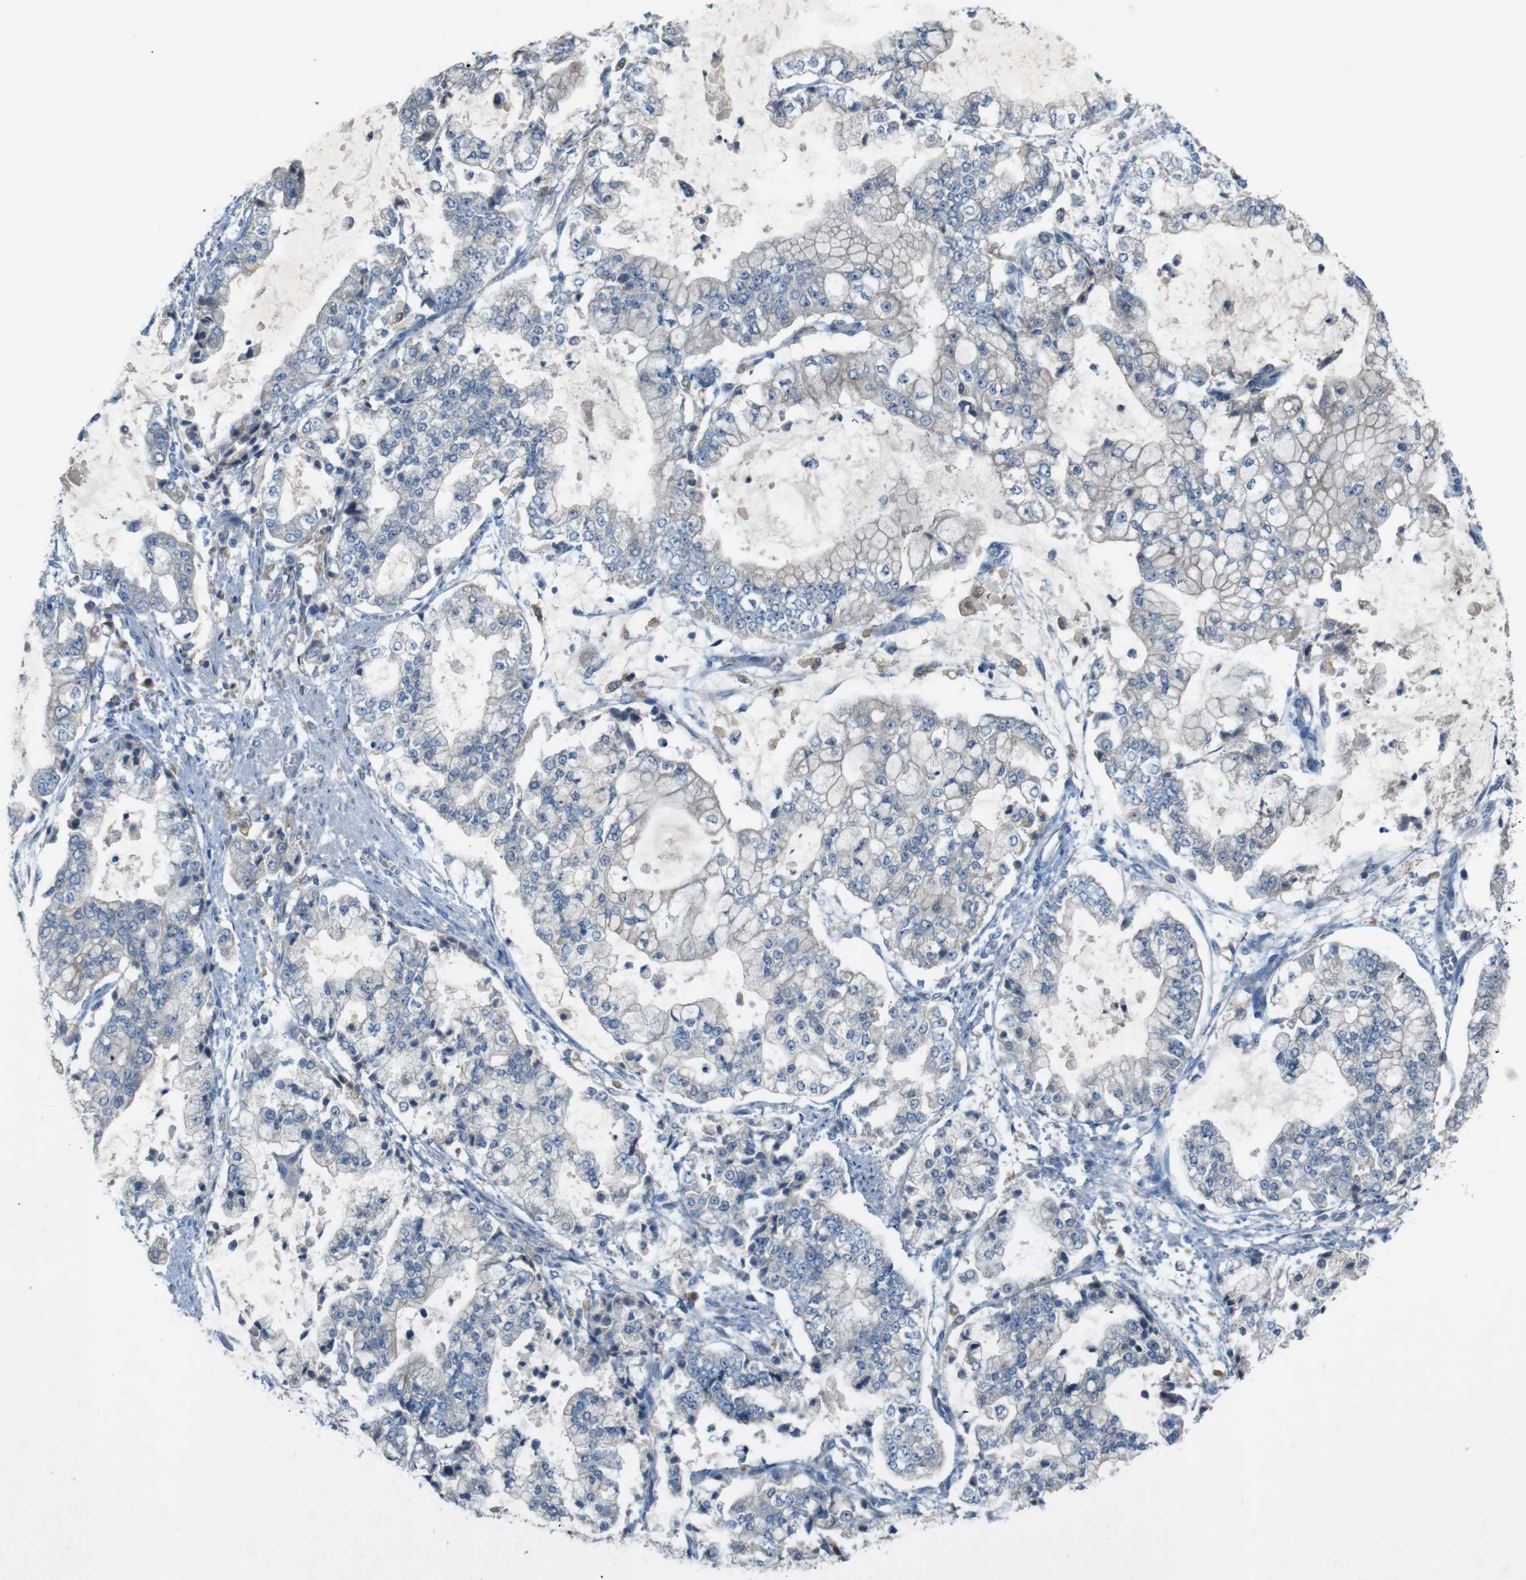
{"staining": {"intensity": "negative", "quantity": "none", "location": "none"}, "tissue": "stomach cancer", "cell_type": "Tumor cells", "image_type": "cancer", "snomed": [{"axis": "morphology", "description": "Adenocarcinoma, NOS"}, {"axis": "topography", "description": "Stomach"}], "caption": "Tumor cells show no significant protein staining in stomach adenocarcinoma. (DAB immunohistochemistry (IHC) visualized using brightfield microscopy, high magnification).", "gene": "MOGAT3", "patient": {"sex": "male", "age": 76}}